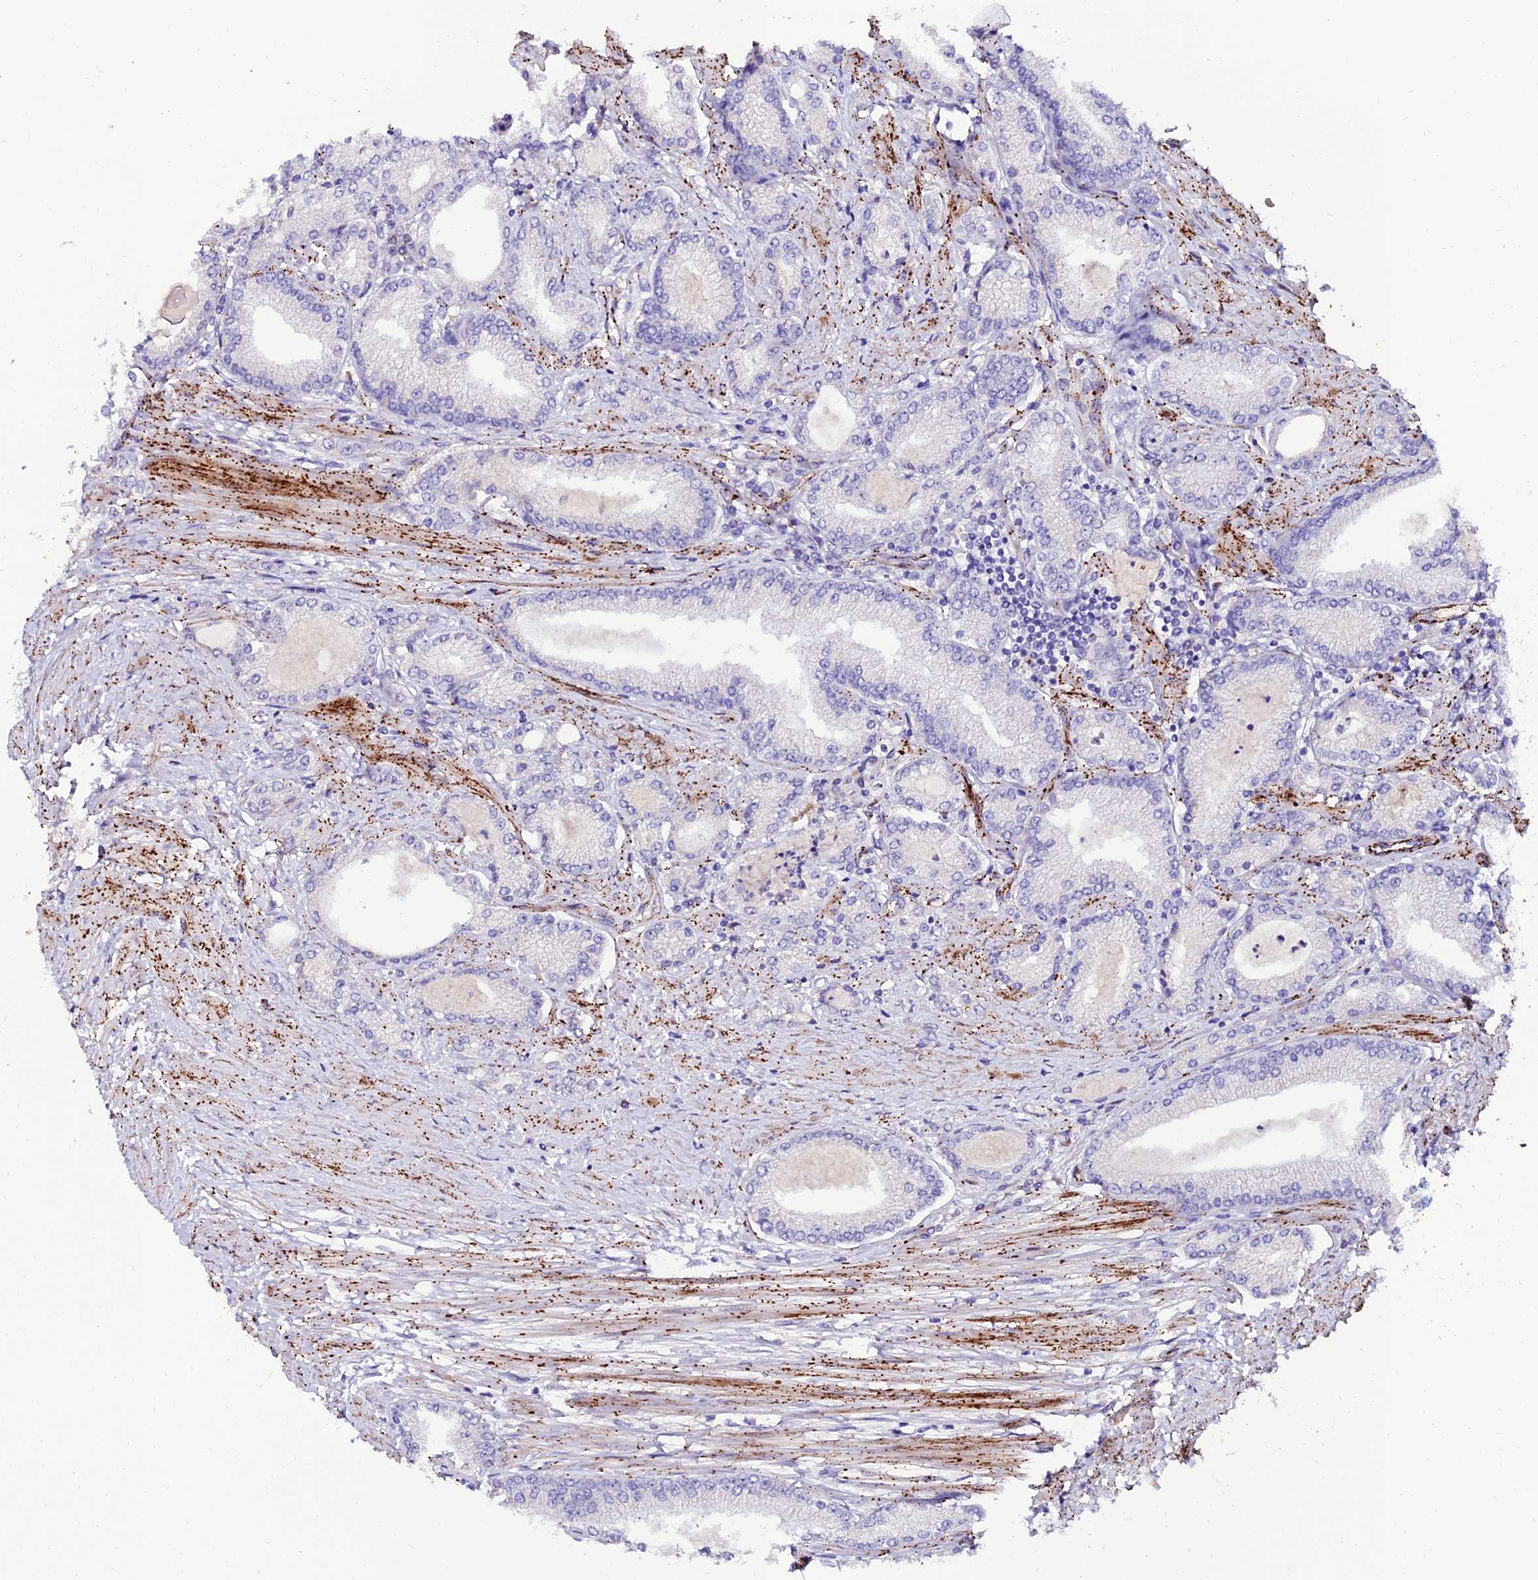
{"staining": {"intensity": "negative", "quantity": "none", "location": "none"}, "tissue": "prostate cancer", "cell_type": "Tumor cells", "image_type": "cancer", "snomed": [{"axis": "morphology", "description": "Adenocarcinoma, High grade"}, {"axis": "topography", "description": "Prostate"}], "caption": "High power microscopy micrograph of an IHC histopathology image of prostate high-grade adenocarcinoma, revealing no significant staining in tumor cells.", "gene": "ALDH3B2", "patient": {"sex": "male", "age": 66}}